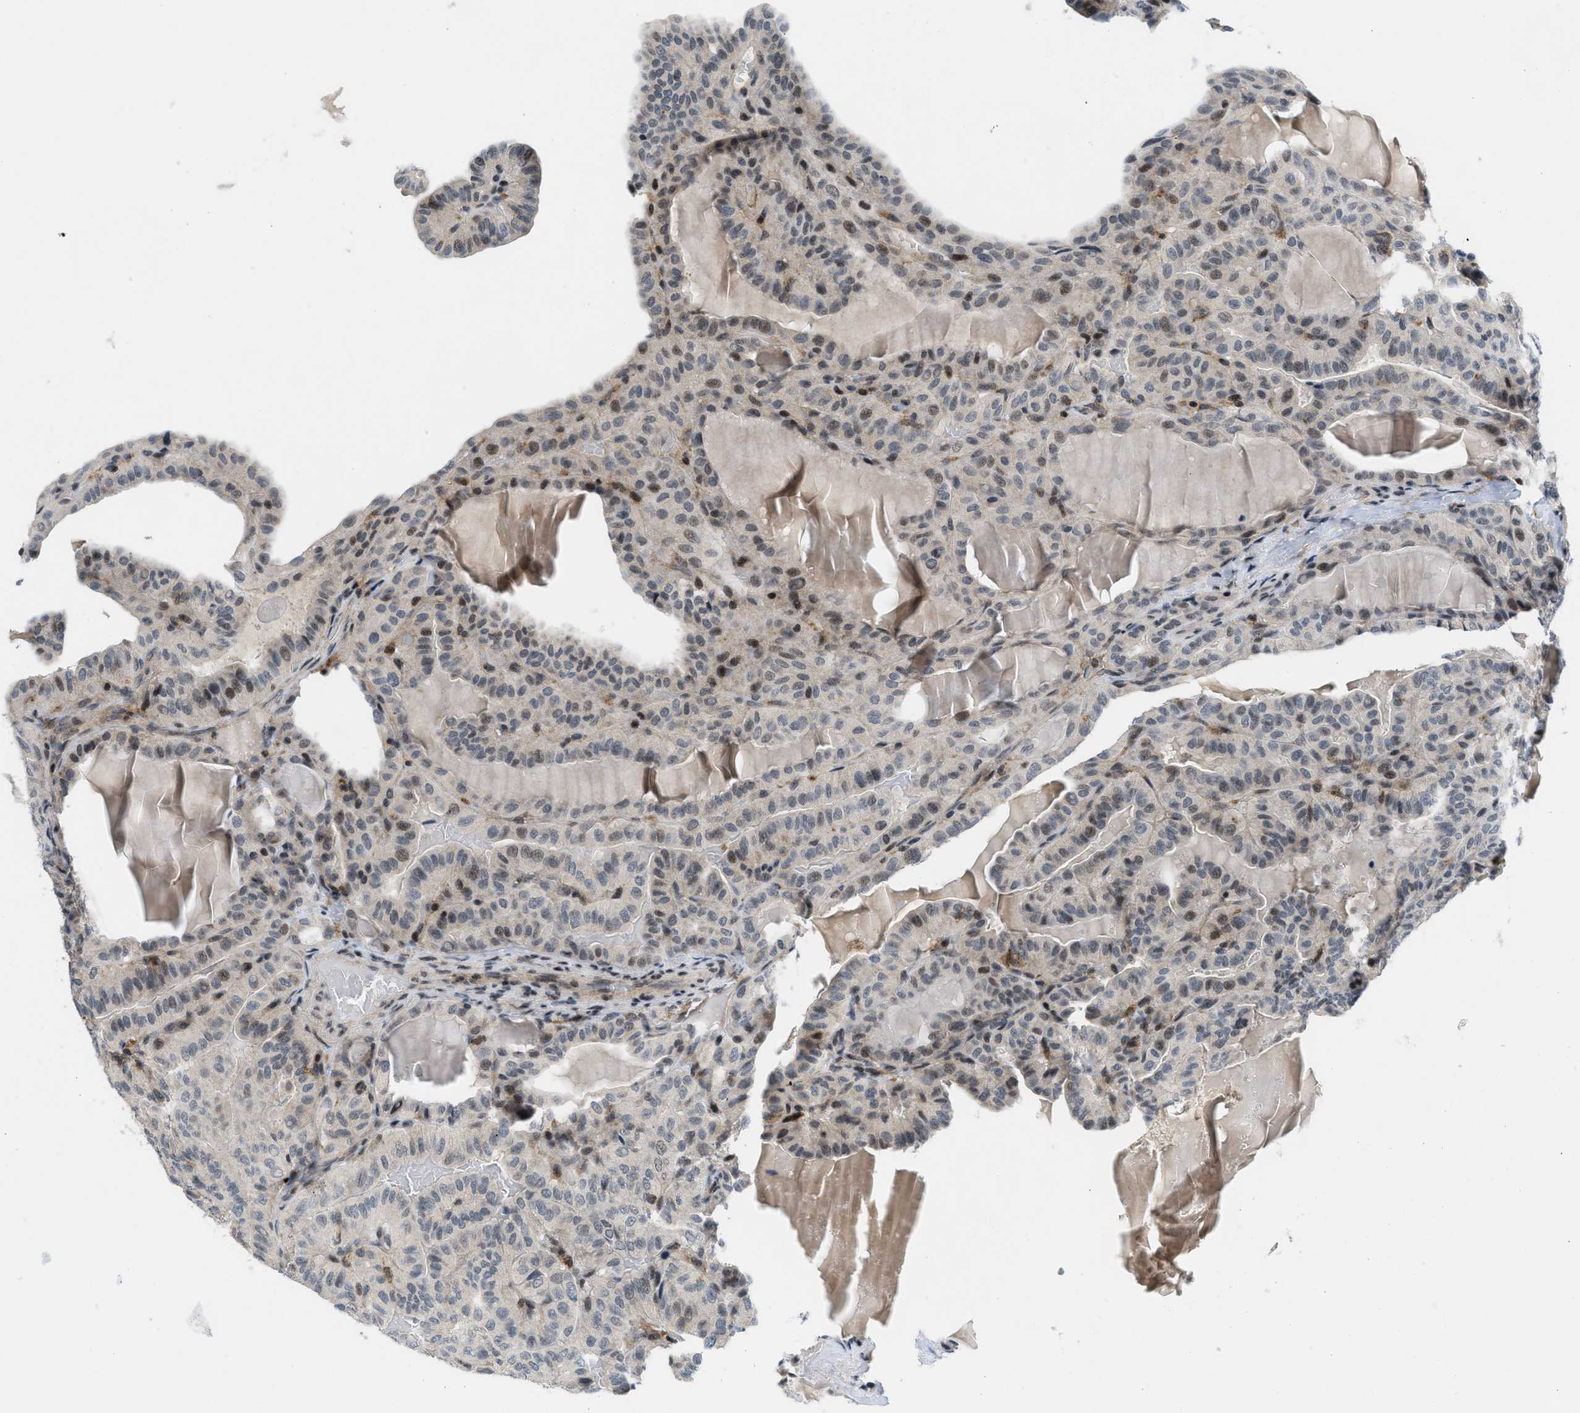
{"staining": {"intensity": "moderate", "quantity": "<25%", "location": "nuclear"}, "tissue": "thyroid cancer", "cell_type": "Tumor cells", "image_type": "cancer", "snomed": [{"axis": "morphology", "description": "Papillary adenocarcinoma, NOS"}, {"axis": "topography", "description": "Thyroid gland"}], "caption": "The immunohistochemical stain highlights moderate nuclear positivity in tumor cells of thyroid papillary adenocarcinoma tissue. The protein of interest is shown in brown color, while the nuclei are stained blue.", "gene": "ING1", "patient": {"sex": "male", "age": 77}}